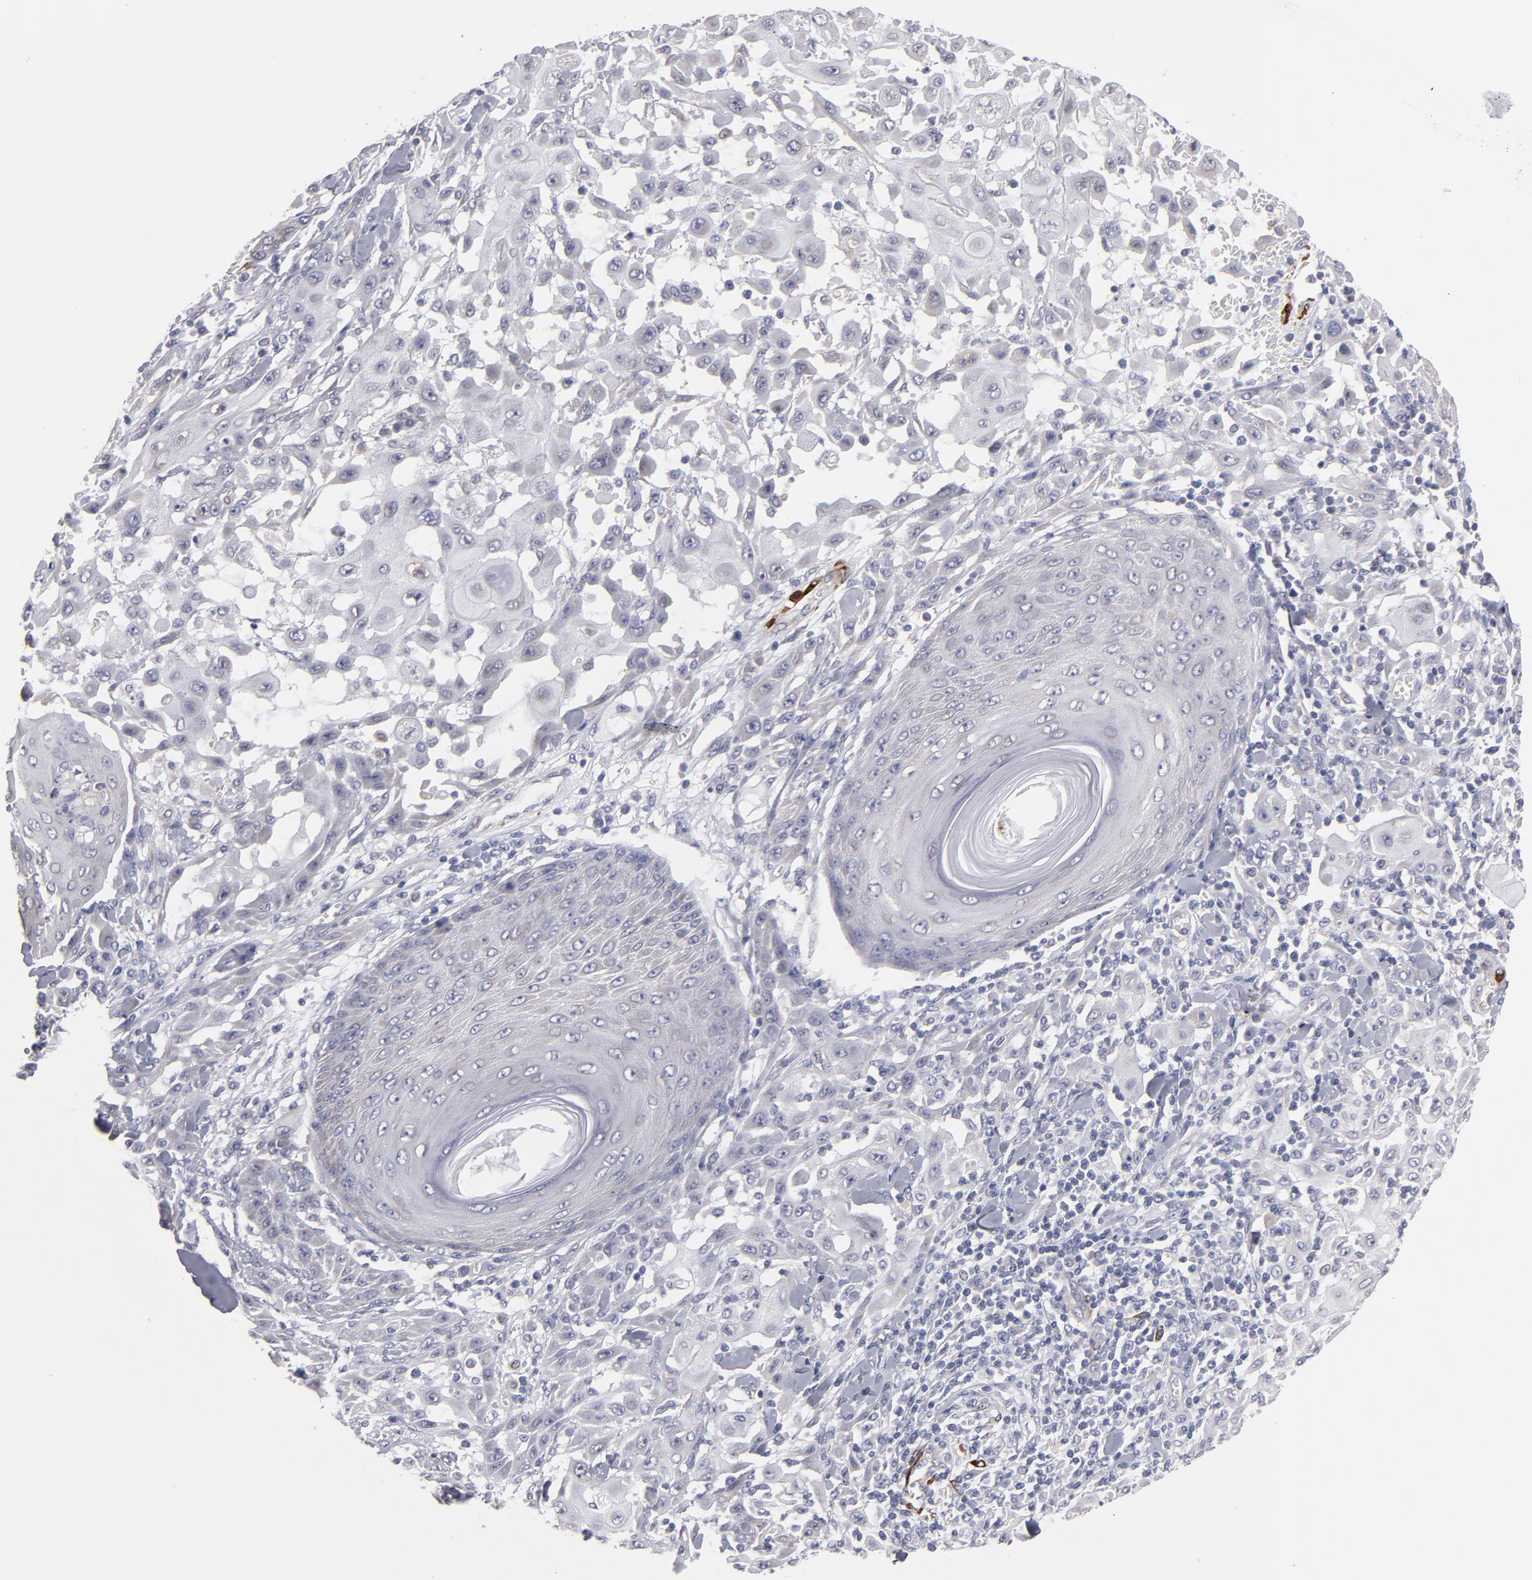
{"staining": {"intensity": "negative", "quantity": "none", "location": "none"}, "tissue": "skin cancer", "cell_type": "Tumor cells", "image_type": "cancer", "snomed": [{"axis": "morphology", "description": "Squamous cell carcinoma, NOS"}, {"axis": "topography", "description": "Skin"}], "caption": "A high-resolution photomicrograph shows IHC staining of skin squamous cell carcinoma, which reveals no significant staining in tumor cells.", "gene": "SLMAP", "patient": {"sex": "male", "age": 24}}